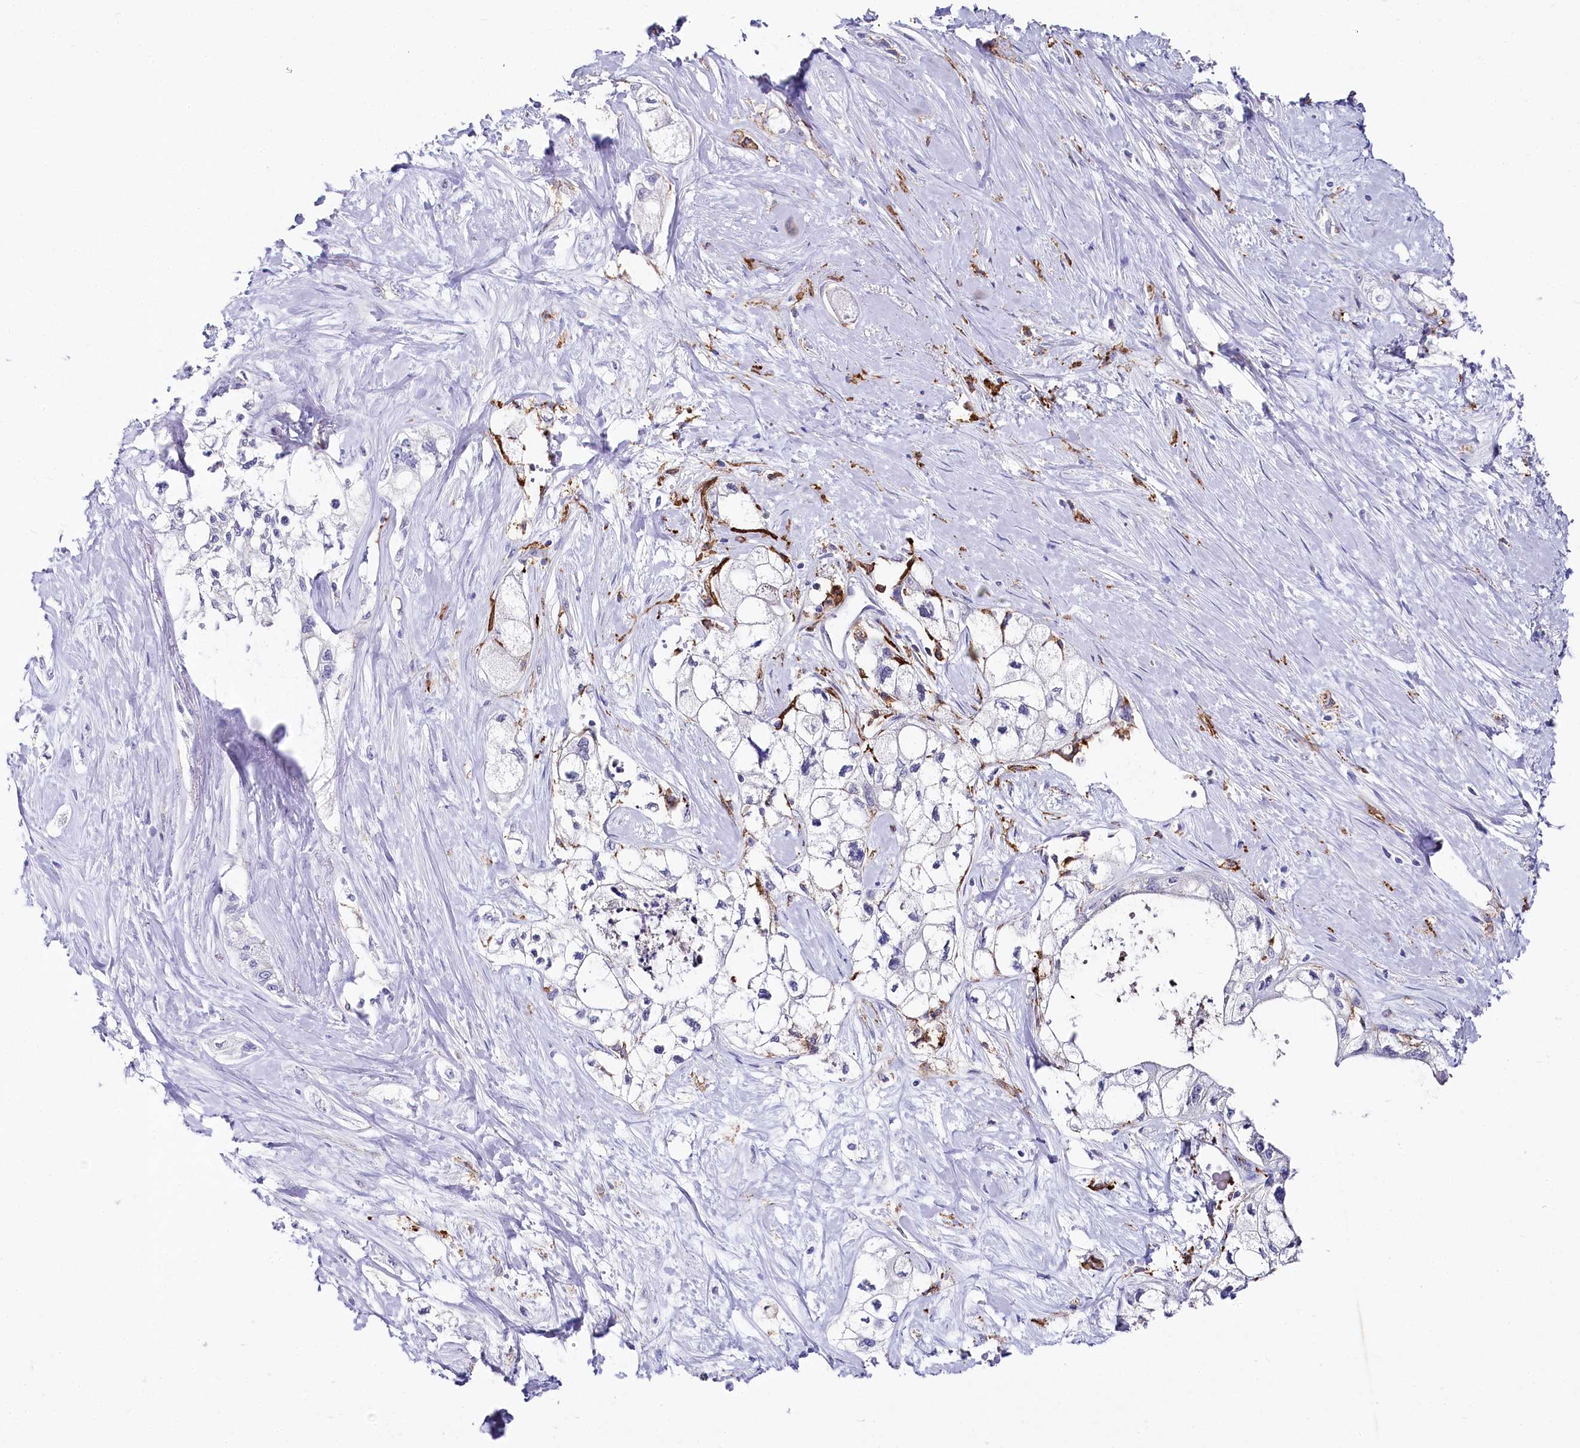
{"staining": {"intensity": "negative", "quantity": "none", "location": "none"}, "tissue": "pancreatic cancer", "cell_type": "Tumor cells", "image_type": "cancer", "snomed": [{"axis": "morphology", "description": "Adenocarcinoma, NOS"}, {"axis": "topography", "description": "Pancreas"}], "caption": "The IHC micrograph has no significant expression in tumor cells of pancreatic cancer (adenocarcinoma) tissue.", "gene": "CLEC4M", "patient": {"sex": "male", "age": 70}}